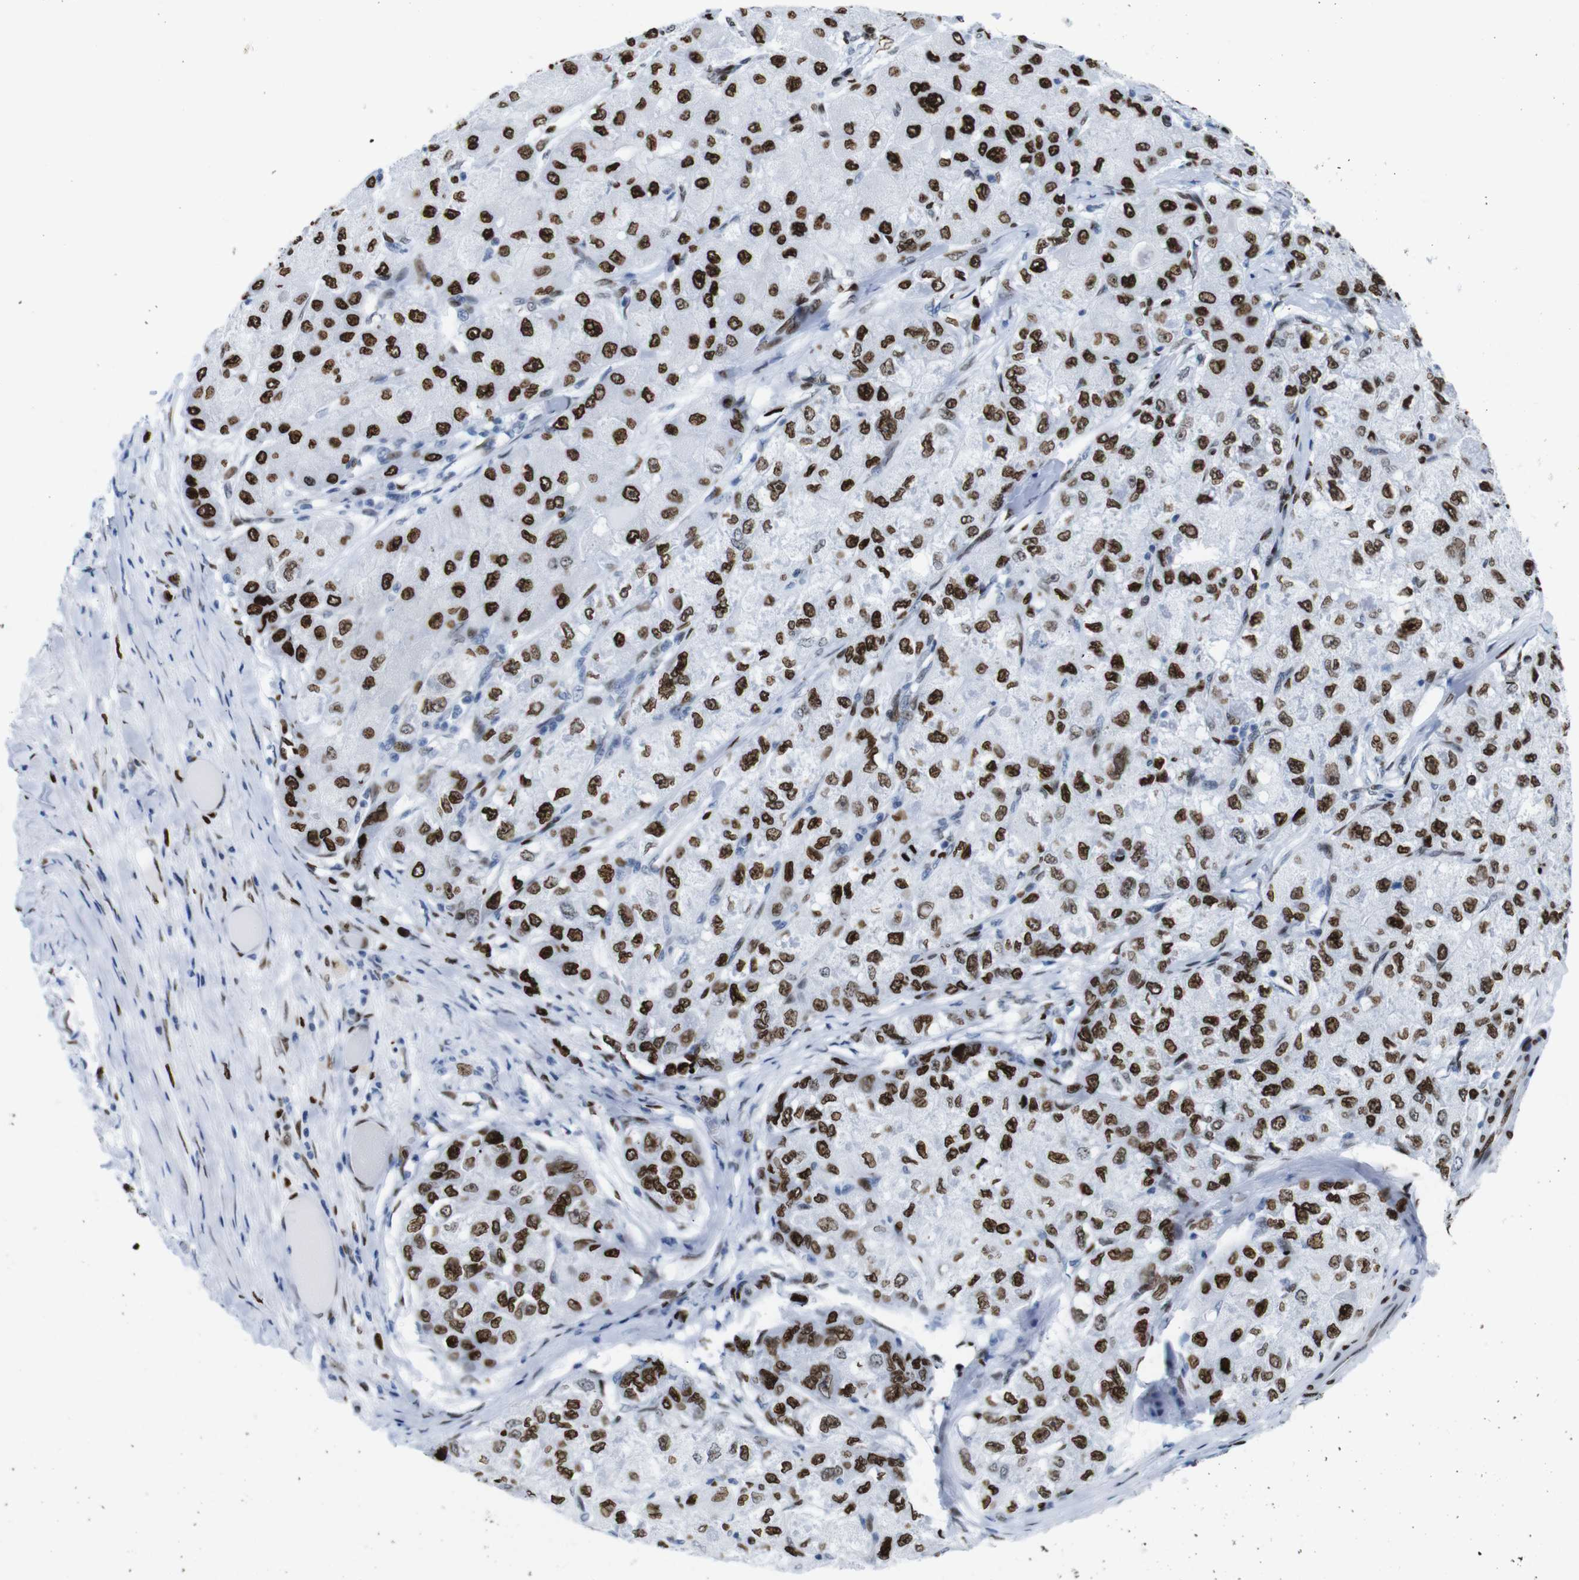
{"staining": {"intensity": "strong", "quantity": ">75%", "location": "nuclear"}, "tissue": "liver cancer", "cell_type": "Tumor cells", "image_type": "cancer", "snomed": [{"axis": "morphology", "description": "Carcinoma, Hepatocellular, NOS"}, {"axis": "topography", "description": "Liver"}], "caption": "A micrograph of hepatocellular carcinoma (liver) stained for a protein displays strong nuclear brown staining in tumor cells. Using DAB (brown) and hematoxylin (blue) stains, captured at high magnification using brightfield microscopy.", "gene": "NPIPB15", "patient": {"sex": "male", "age": 80}}